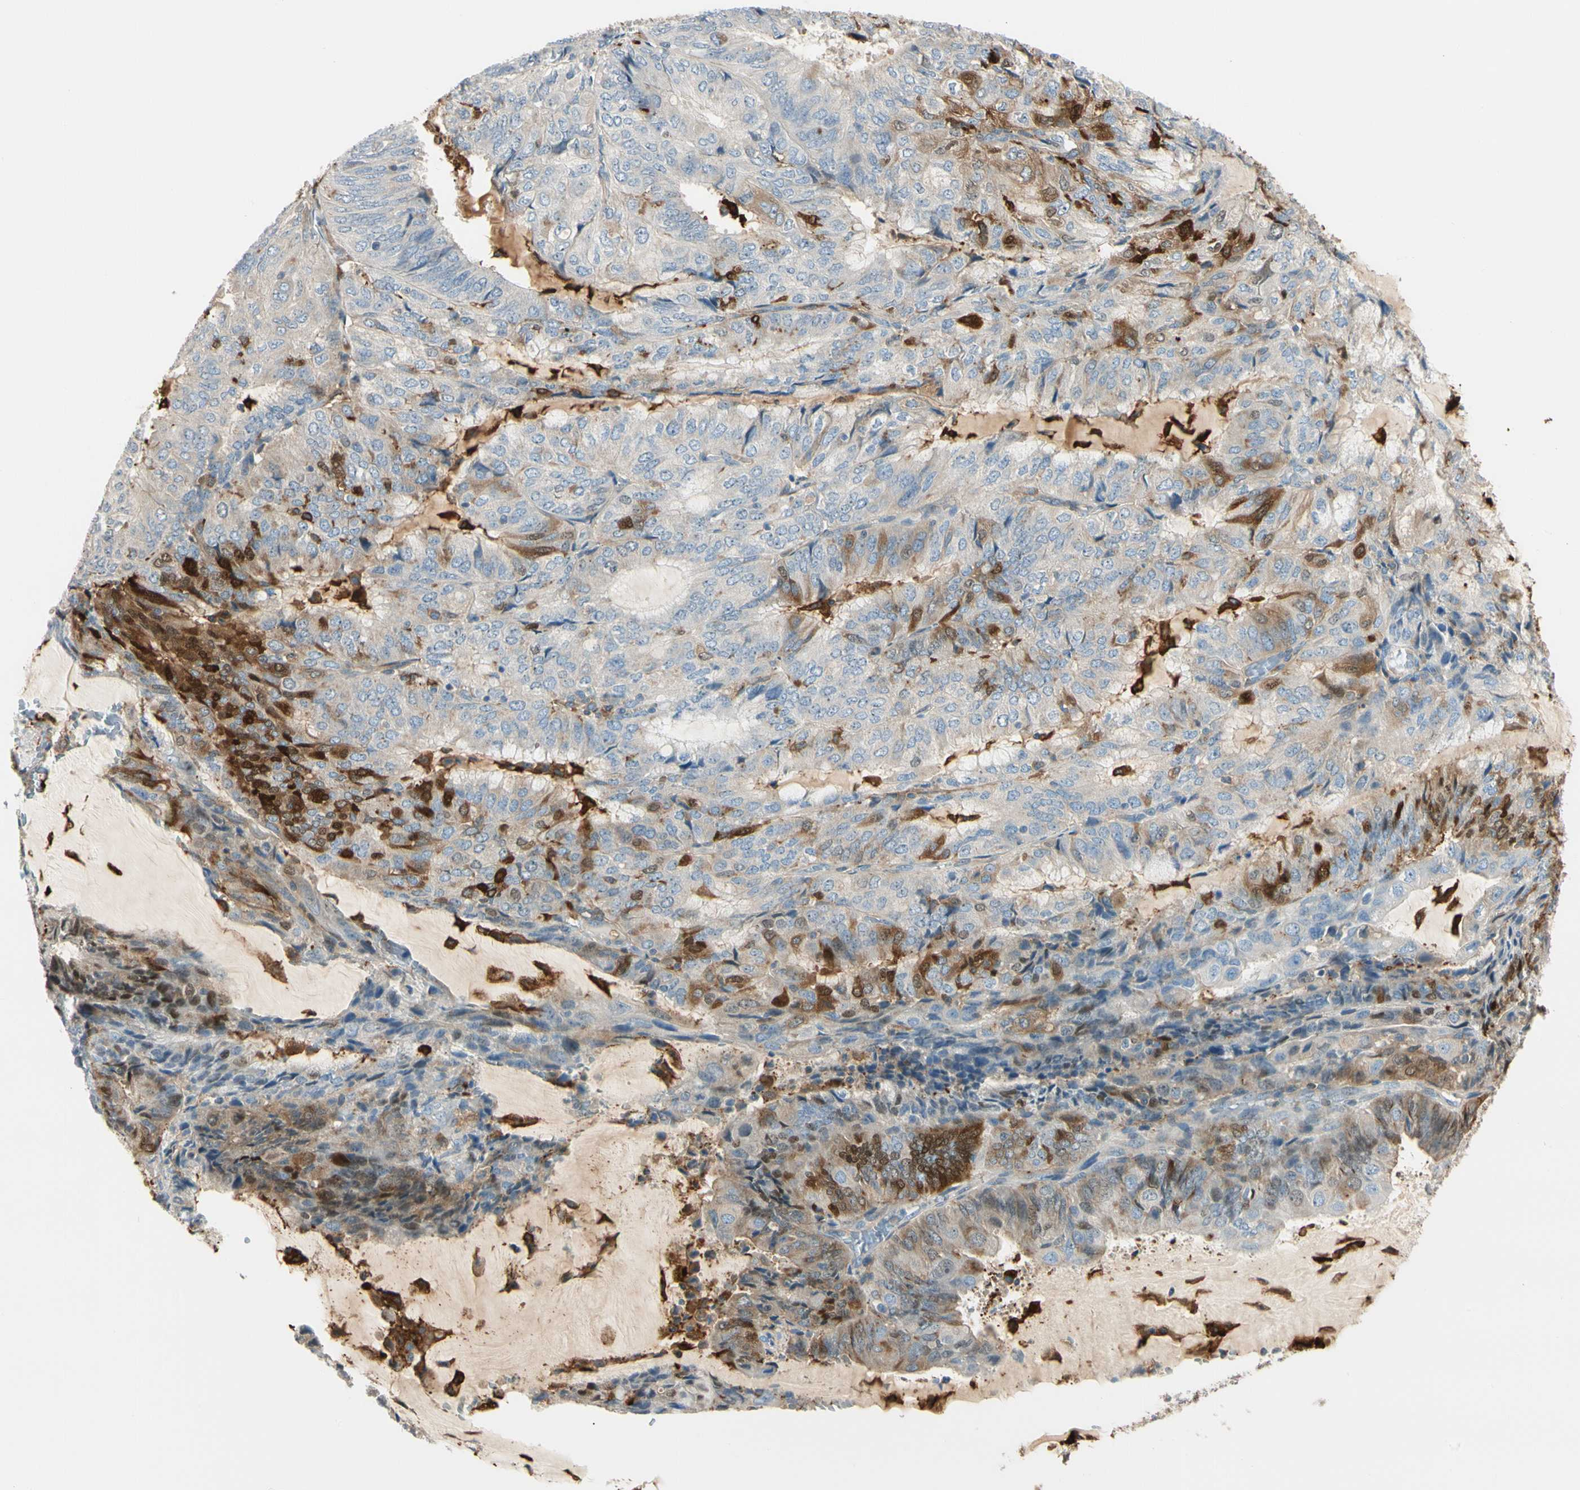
{"staining": {"intensity": "strong", "quantity": "25%-75%", "location": "cytoplasmic/membranous,nuclear"}, "tissue": "endometrial cancer", "cell_type": "Tumor cells", "image_type": "cancer", "snomed": [{"axis": "morphology", "description": "Adenocarcinoma, NOS"}, {"axis": "topography", "description": "Endometrium"}], "caption": "Human endometrial adenocarcinoma stained for a protein (brown) demonstrates strong cytoplasmic/membranous and nuclear positive staining in approximately 25%-75% of tumor cells.", "gene": "FTH1", "patient": {"sex": "female", "age": 81}}